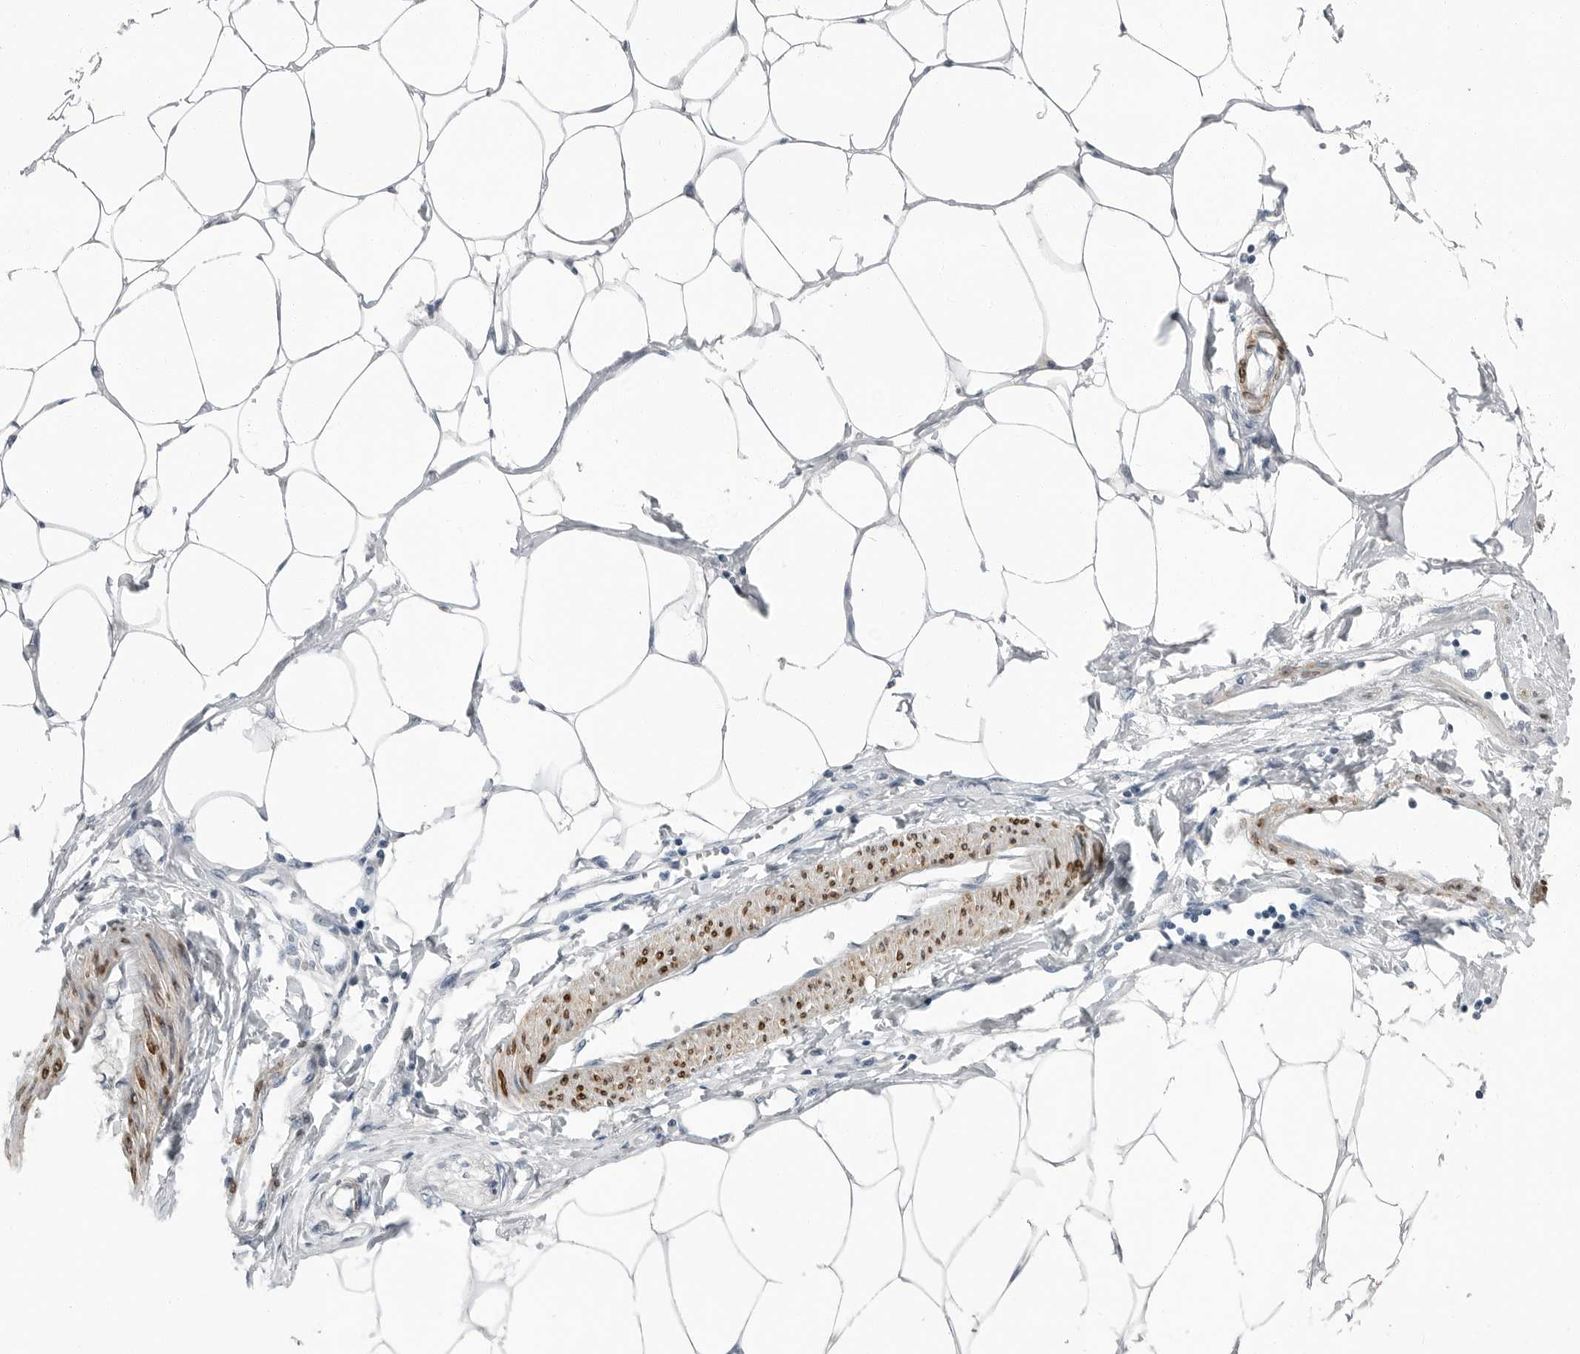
{"staining": {"intensity": "negative", "quantity": "none", "location": "none"}, "tissue": "adipose tissue", "cell_type": "Adipocytes", "image_type": "normal", "snomed": [{"axis": "morphology", "description": "Normal tissue, NOS"}, {"axis": "morphology", "description": "Adenocarcinoma, NOS"}, {"axis": "topography", "description": "Colon"}, {"axis": "topography", "description": "Peripheral nerve tissue"}], "caption": "There is no significant staining in adipocytes of adipose tissue. (Immunohistochemistry, brightfield microscopy, high magnification).", "gene": "PLN", "patient": {"sex": "male", "age": 14}}